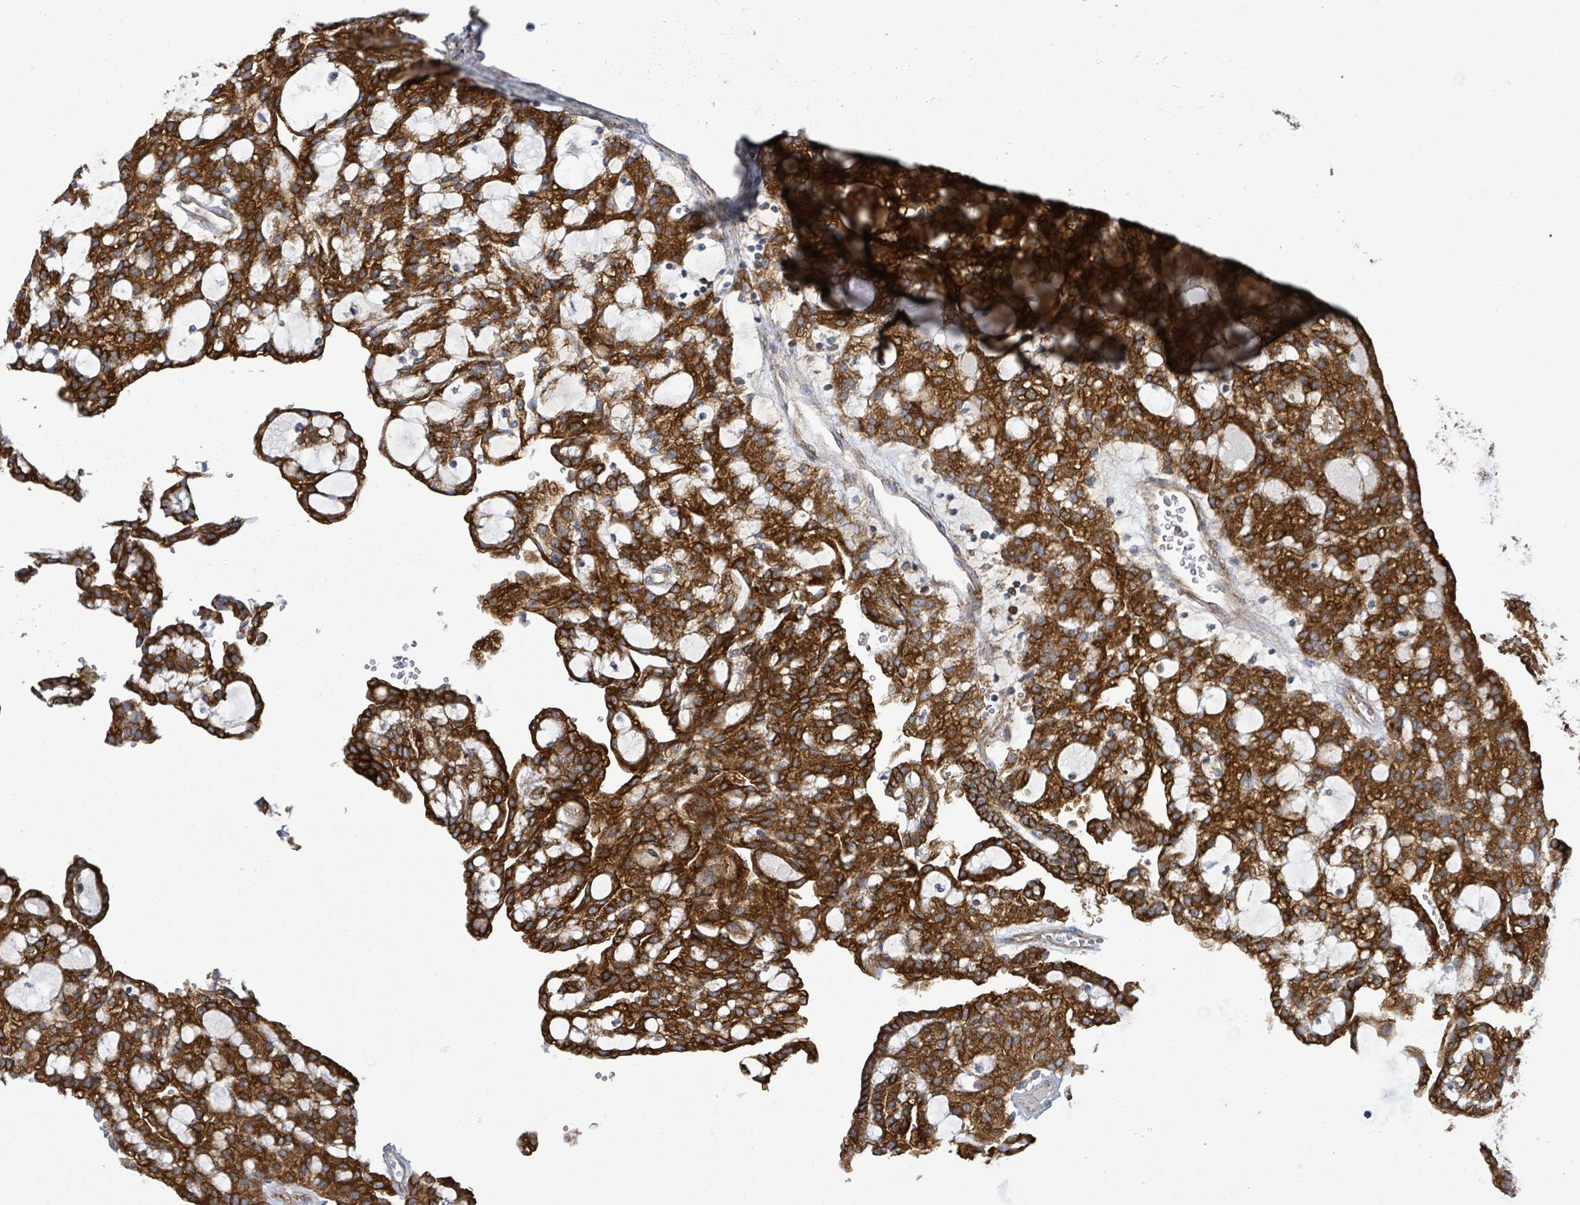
{"staining": {"intensity": "strong", "quantity": ">75%", "location": "cytoplasmic/membranous"}, "tissue": "renal cancer", "cell_type": "Tumor cells", "image_type": "cancer", "snomed": [{"axis": "morphology", "description": "Adenocarcinoma, NOS"}, {"axis": "topography", "description": "Kidney"}], "caption": "Brown immunohistochemical staining in human renal cancer (adenocarcinoma) reveals strong cytoplasmic/membranous staining in about >75% of tumor cells.", "gene": "EGFL7", "patient": {"sex": "male", "age": 63}}